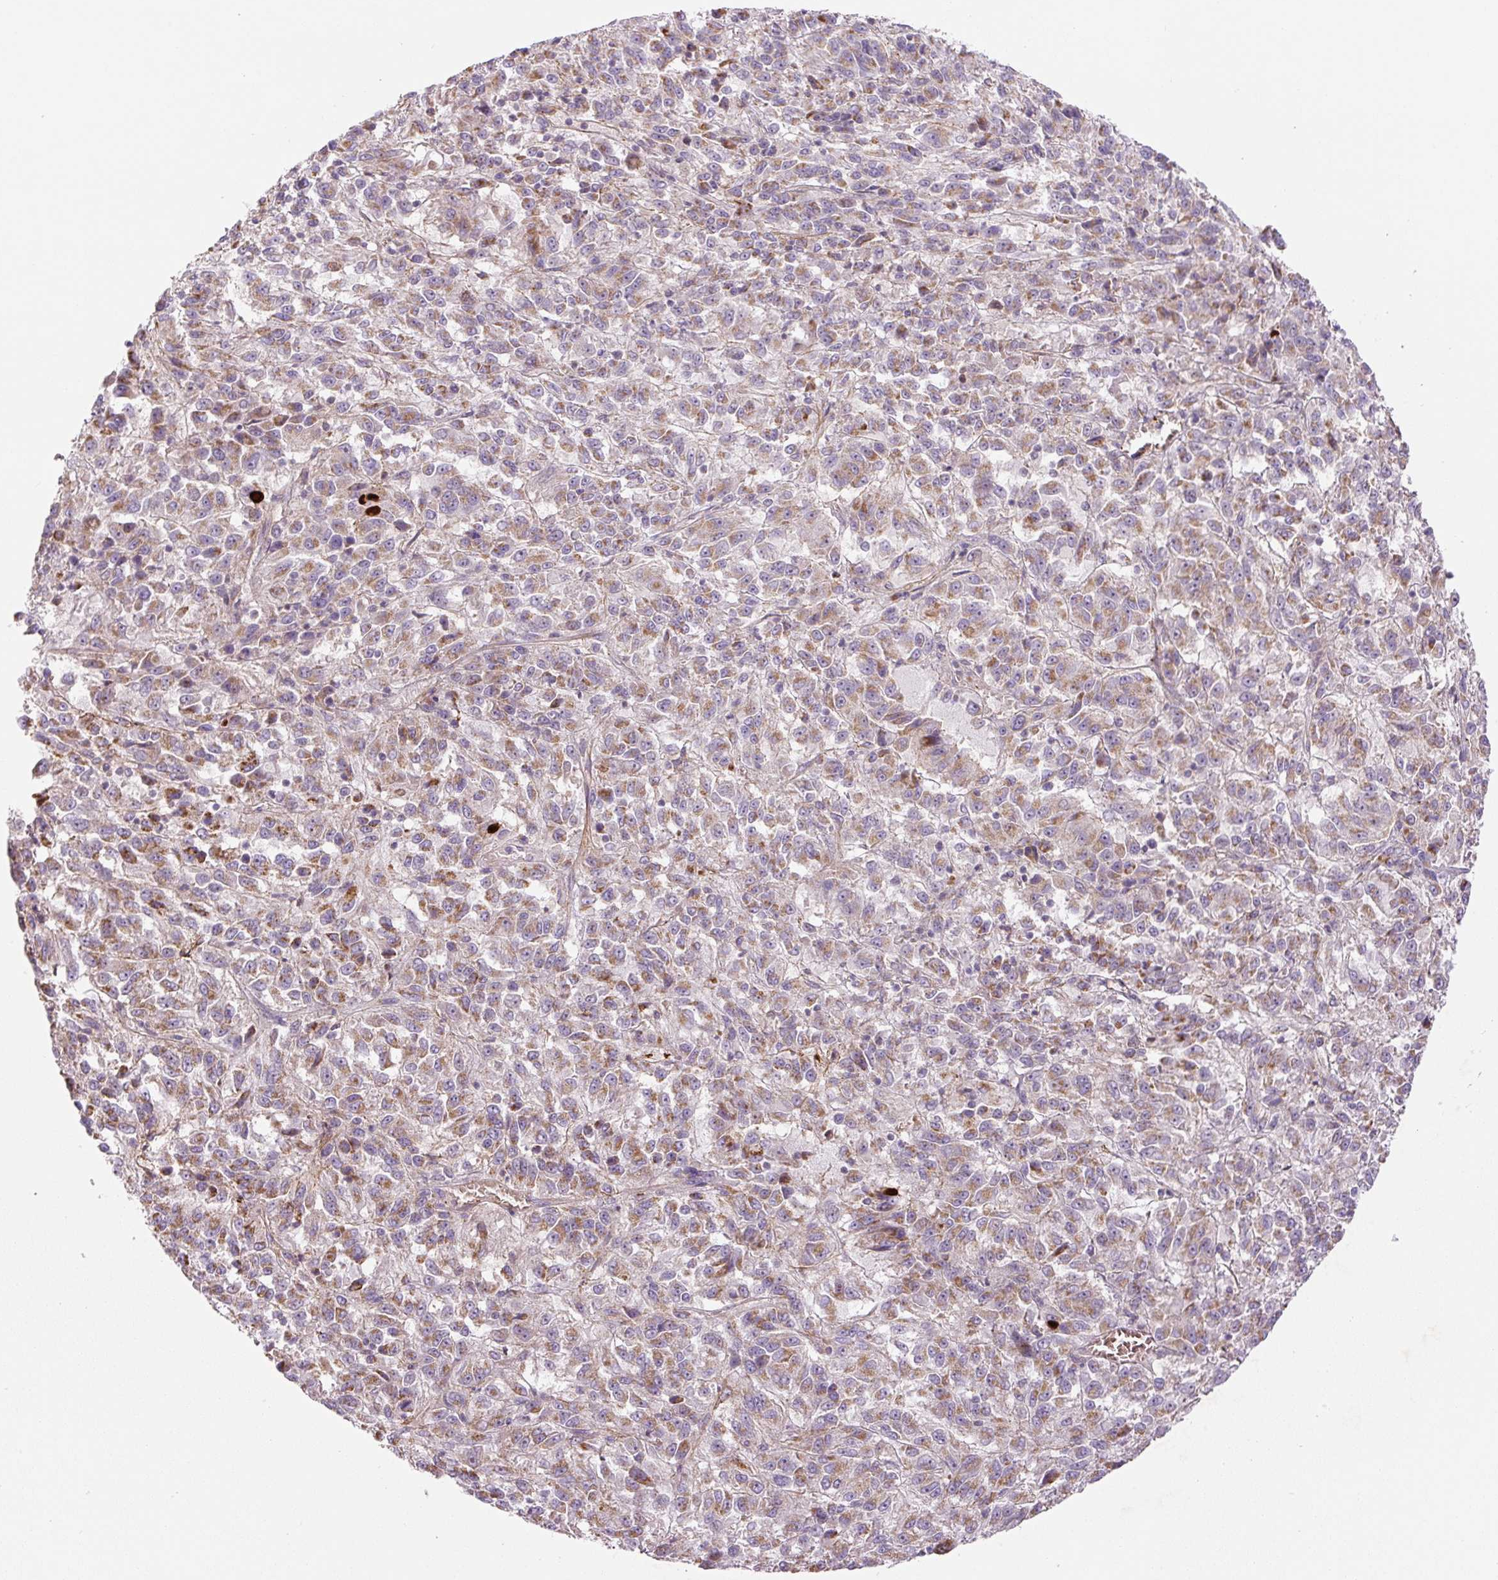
{"staining": {"intensity": "moderate", "quantity": "25%-75%", "location": "cytoplasmic/membranous"}, "tissue": "melanoma", "cell_type": "Tumor cells", "image_type": "cancer", "snomed": [{"axis": "morphology", "description": "Malignant melanoma, Metastatic site"}, {"axis": "topography", "description": "Lung"}], "caption": "Melanoma stained with a brown dye shows moderate cytoplasmic/membranous positive staining in approximately 25%-75% of tumor cells.", "gene": "CCNI2", "patient": {"sex": "male", "age": 64}}